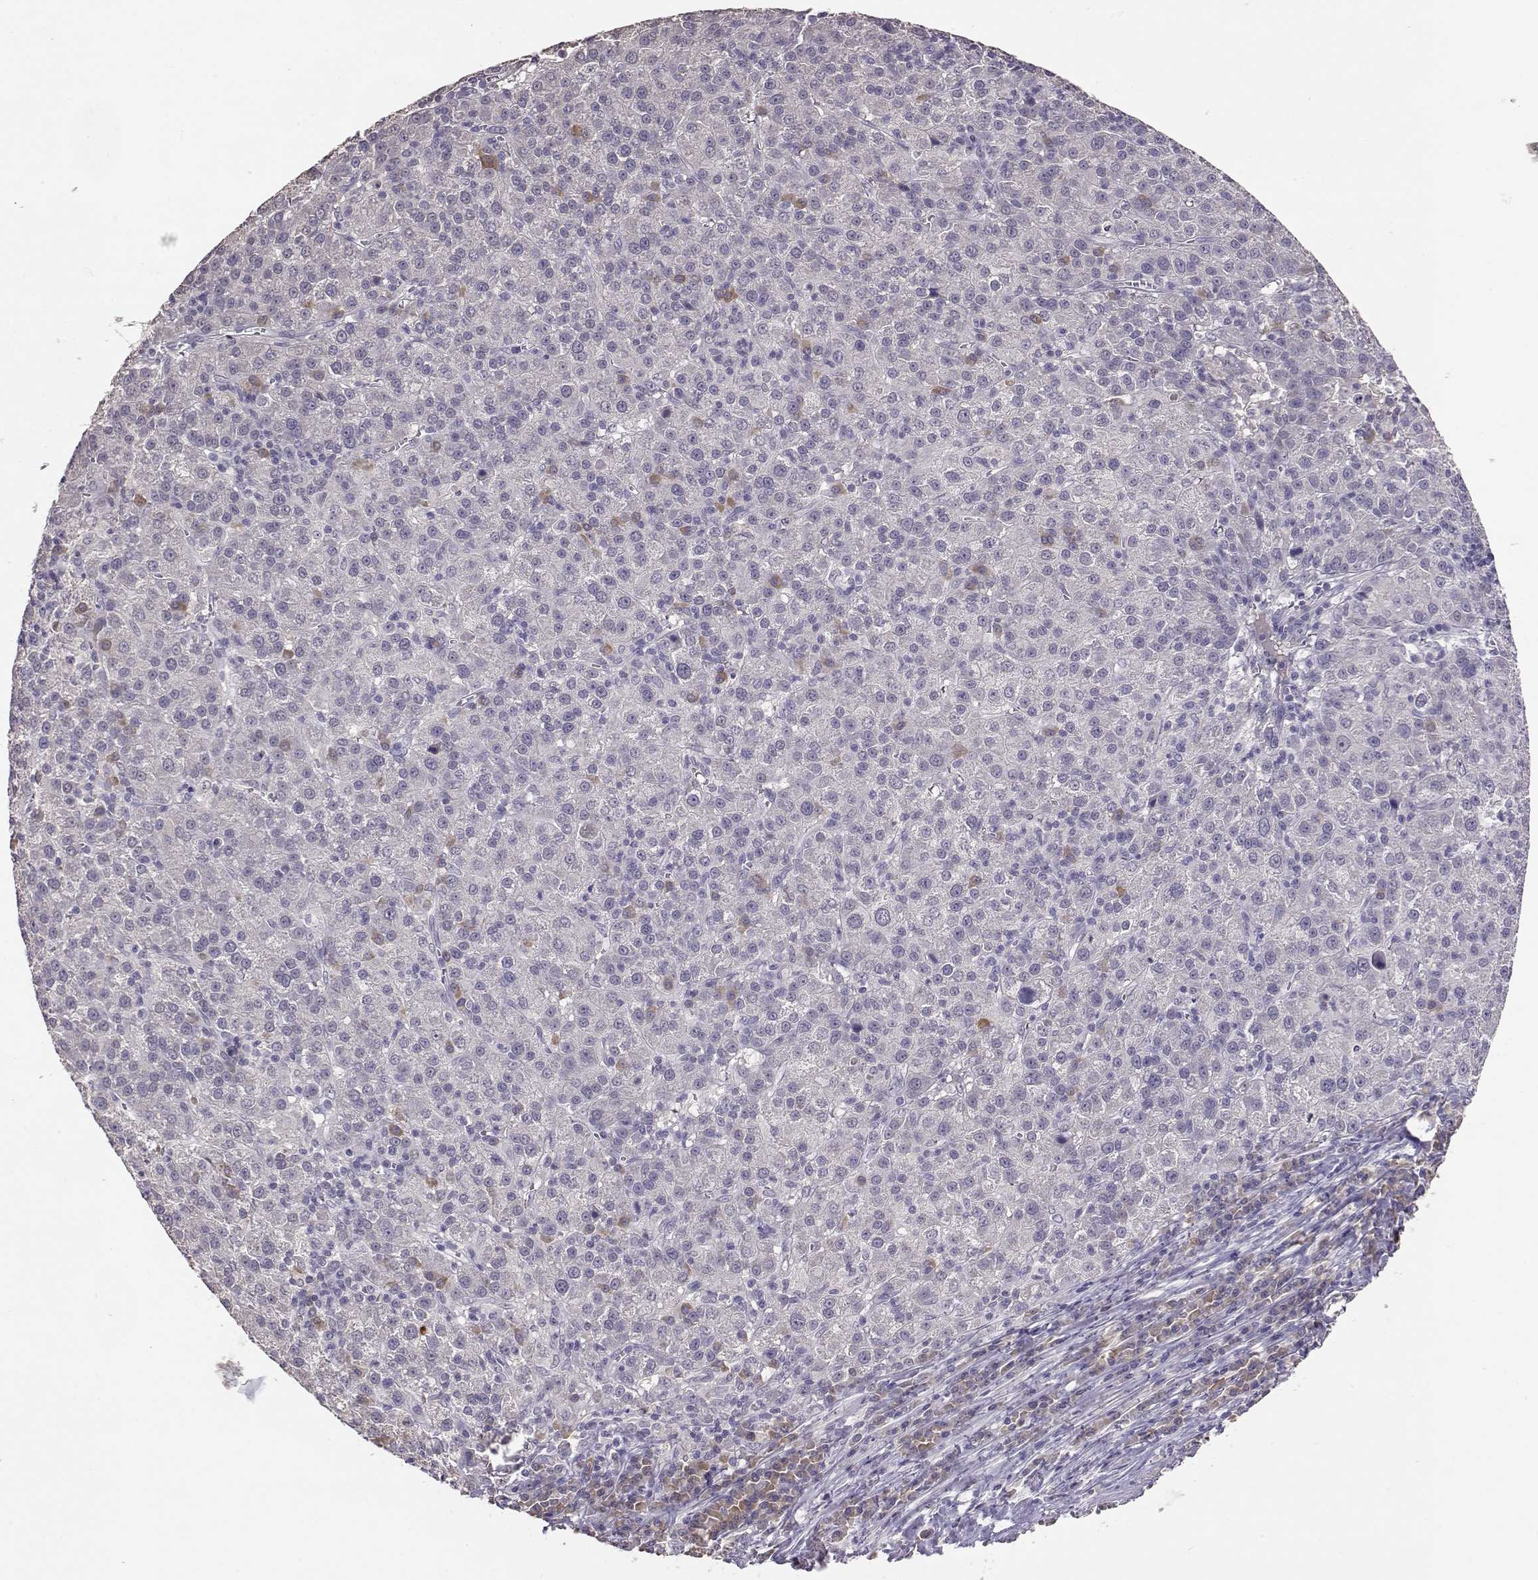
{"staining": {"intensity": "negative", "quantity": "none", "location": "none"}, "tissue": "liver cancer", "cell_type": "Tumor cells", "image_type": "cancer", "snomed": [{"axis": "morphology", "description": "Carcinoma, Hepatocellular, NOS"}, {"axis": "topography", "description": "Liver"}], "caption": "Liver cancer (hepatocellular carcinoma) was stained to show a protein in brown. There is no significant positivity in tumor cells. The staining was performed using DAB (3,3'-diaminobenzidine) to visualize the protein expression in brown, while the nuclei were stained in blue with hematoxylin (Magnification: 20x).", "gene": "TACR1", "patient": {"sex": "female", "age": 60}}